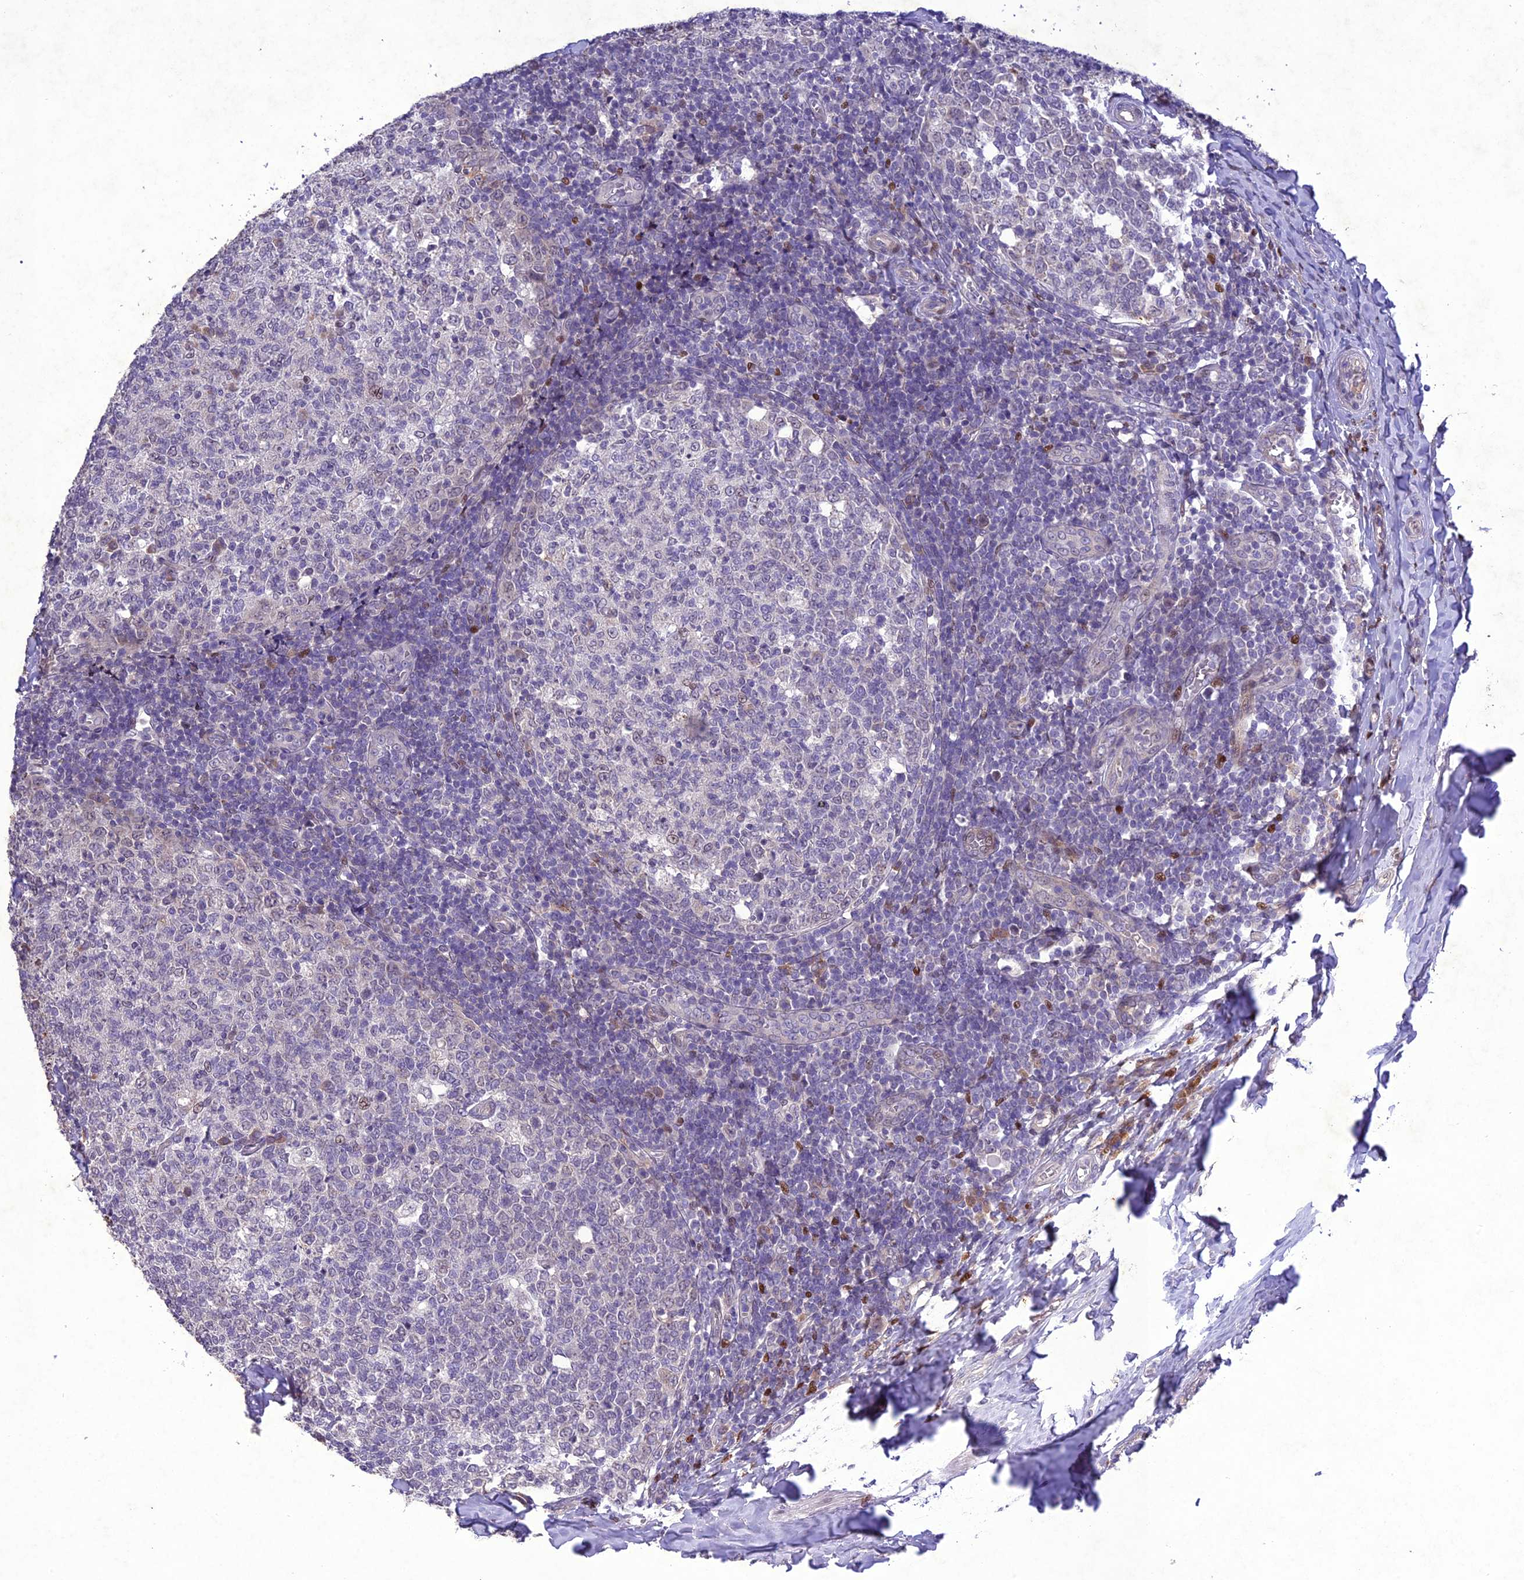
{"staining": {"intensity": "negative", "quantity": "none", "location": "none"}, "tissue": "tonsil", "cell_type": "Germinal center cells", "image_type": "normal", "snomed": [{"axis": "morphology", "description": "Normal tissue, NOS"}, {"axis": "topography", "description": "Tonsil"}], "caption": "Immunohistochemistry (IHC) of normal tonsil reveals no staining in germinal center cells. Brightfield microscopy of immunohistochemistry (IHC) stained with DAB (3,3'-diaminobenzidine) (brown) and hematoxylin (blue), captured at high magnification.", "gene": "ANKRD52", "patient": {"sex": "female", "age": 19}}